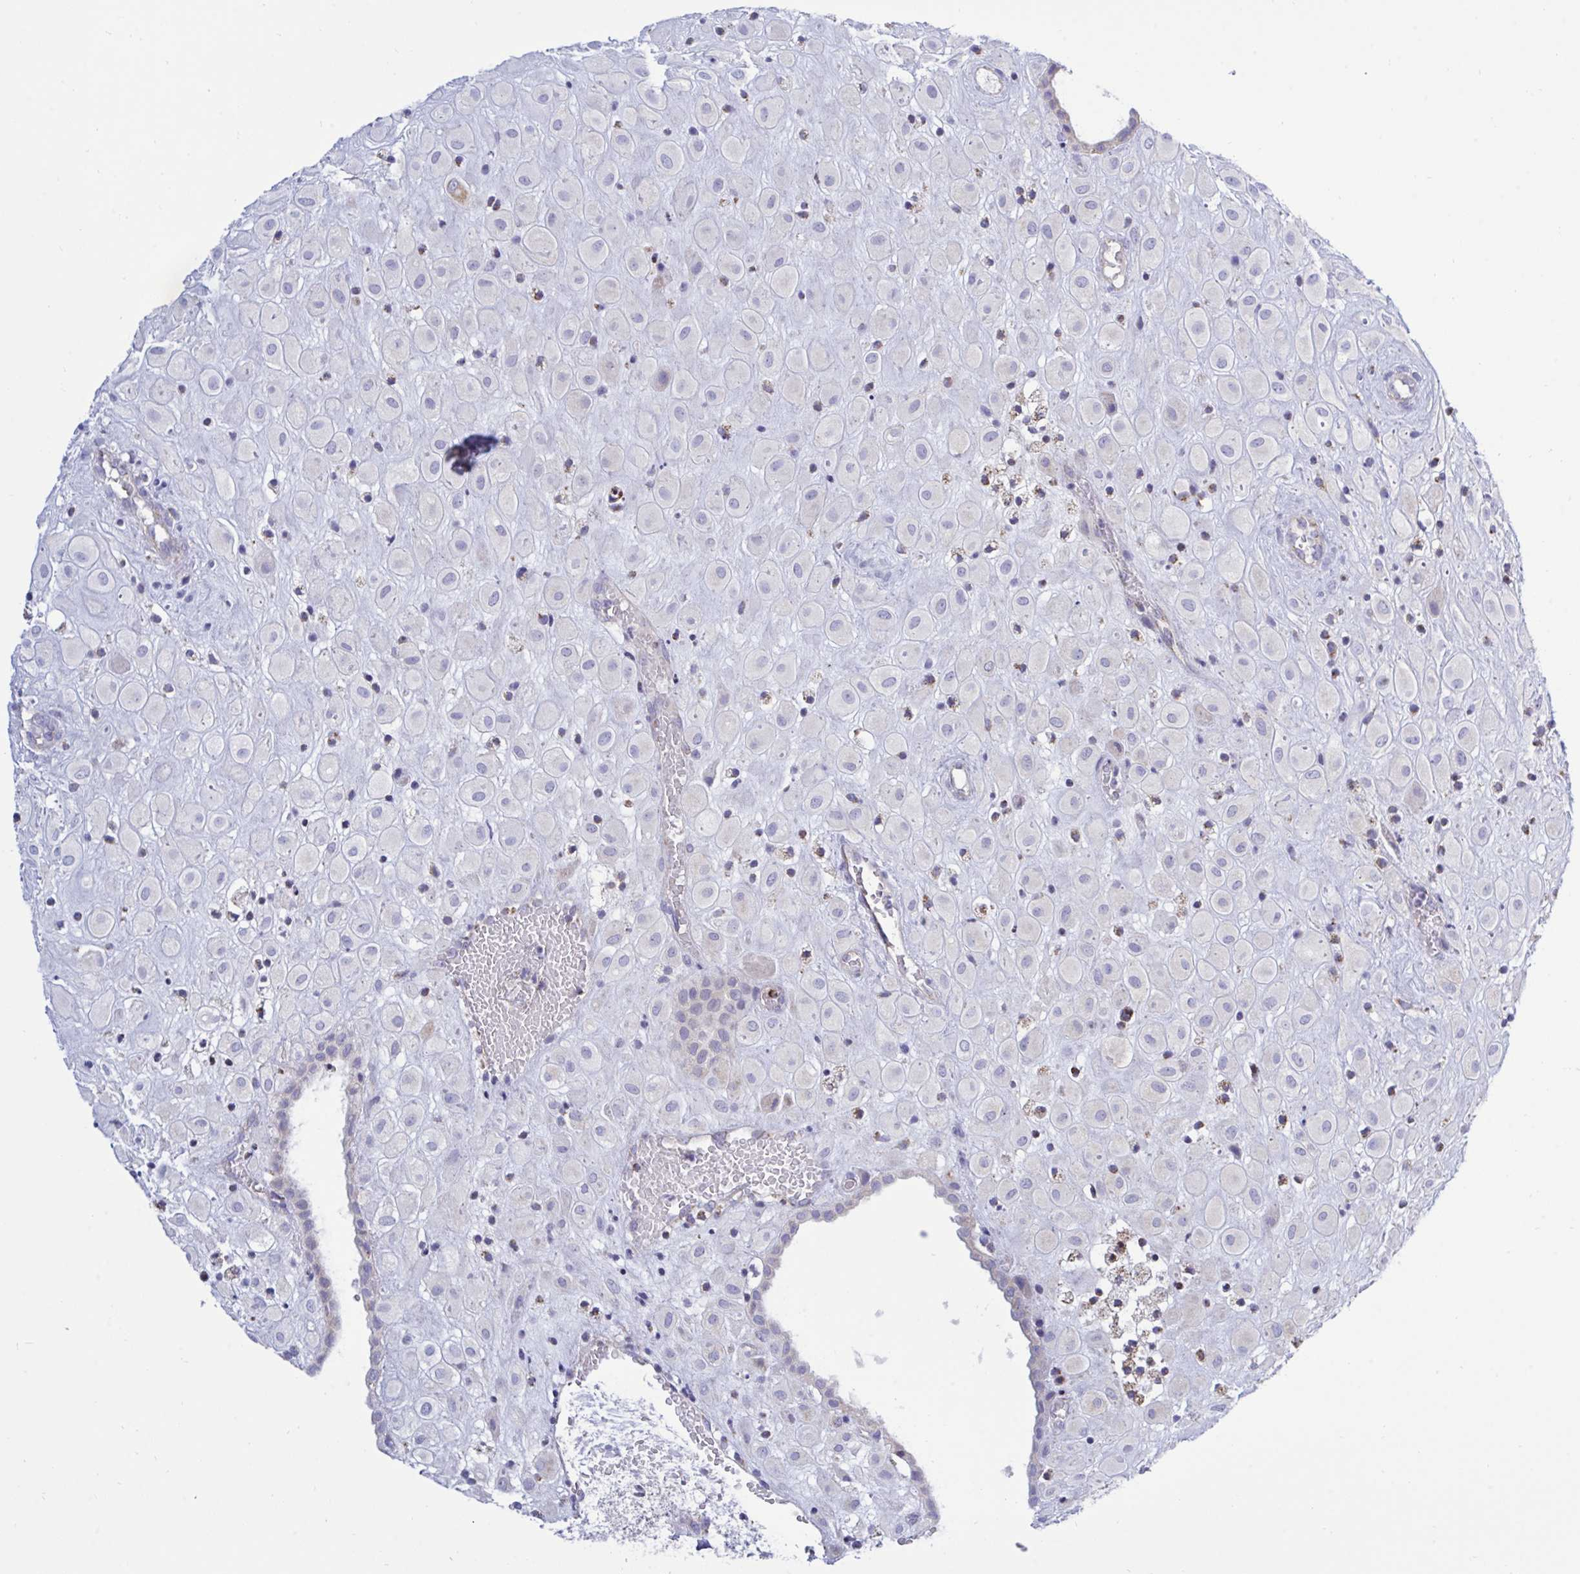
{"staining": {"intensity": "negative", "quantity": "none", "location": "none"}, "tissue": "placenta", "cell_type": "Decidual cells", "image_type": "normal", "snomed": [{"axis": "morphology", "description": "Normal tissue, NOS"}, {"axis": "topography", "description": "Placenta"}], "caption": "Histopathology image shows no protein staining in decidual cells of normal placenta.", "gene": "HSPE1", "patient": {"sex": "female", "age": 24}}